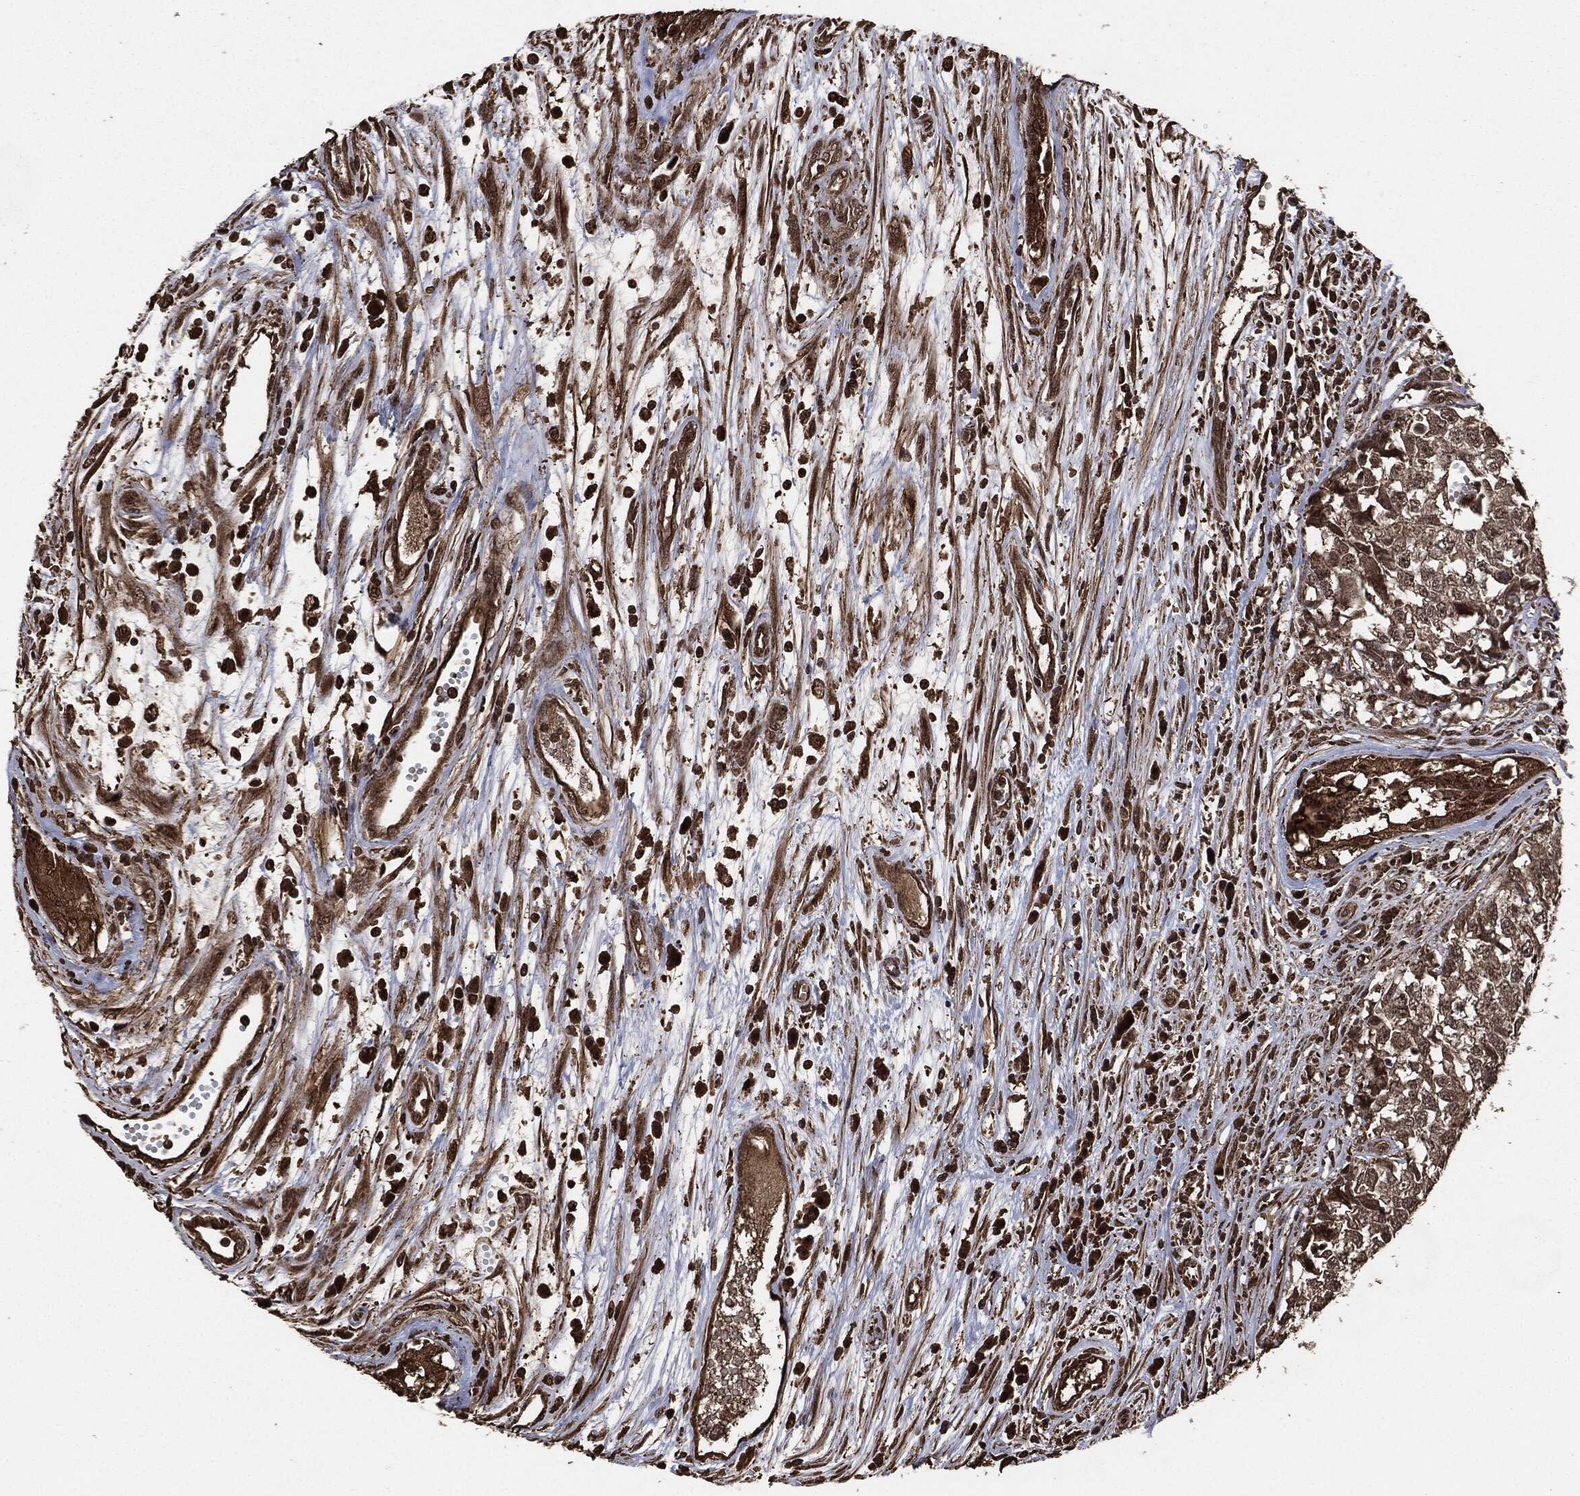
{"staining": {"intensity": "moderate", "quantity": "25%-75%", "location": "cytoplasmic/membranous,nuclear"}, "tissue": "testis cancer", "cell_type": "Tumor cells", "image_type": "cancer", "snomed": [{"axis": "morphology", "description": "Seminoma, NOS"}, {"axis": "morphology", "description": "Carcinoma, Embryonal, NOS"}, {"axis": "topography", "description": "Testis"}], "caption": "This image displays immunohistochemistry (IHC) staining of testis cancer, with medium moderate cytoplasmic/membranous and nuclear staining in about 25%-75% of tumor cells.", "gene": "EGFR", "patient": {"sex": "male", "age": 22}}